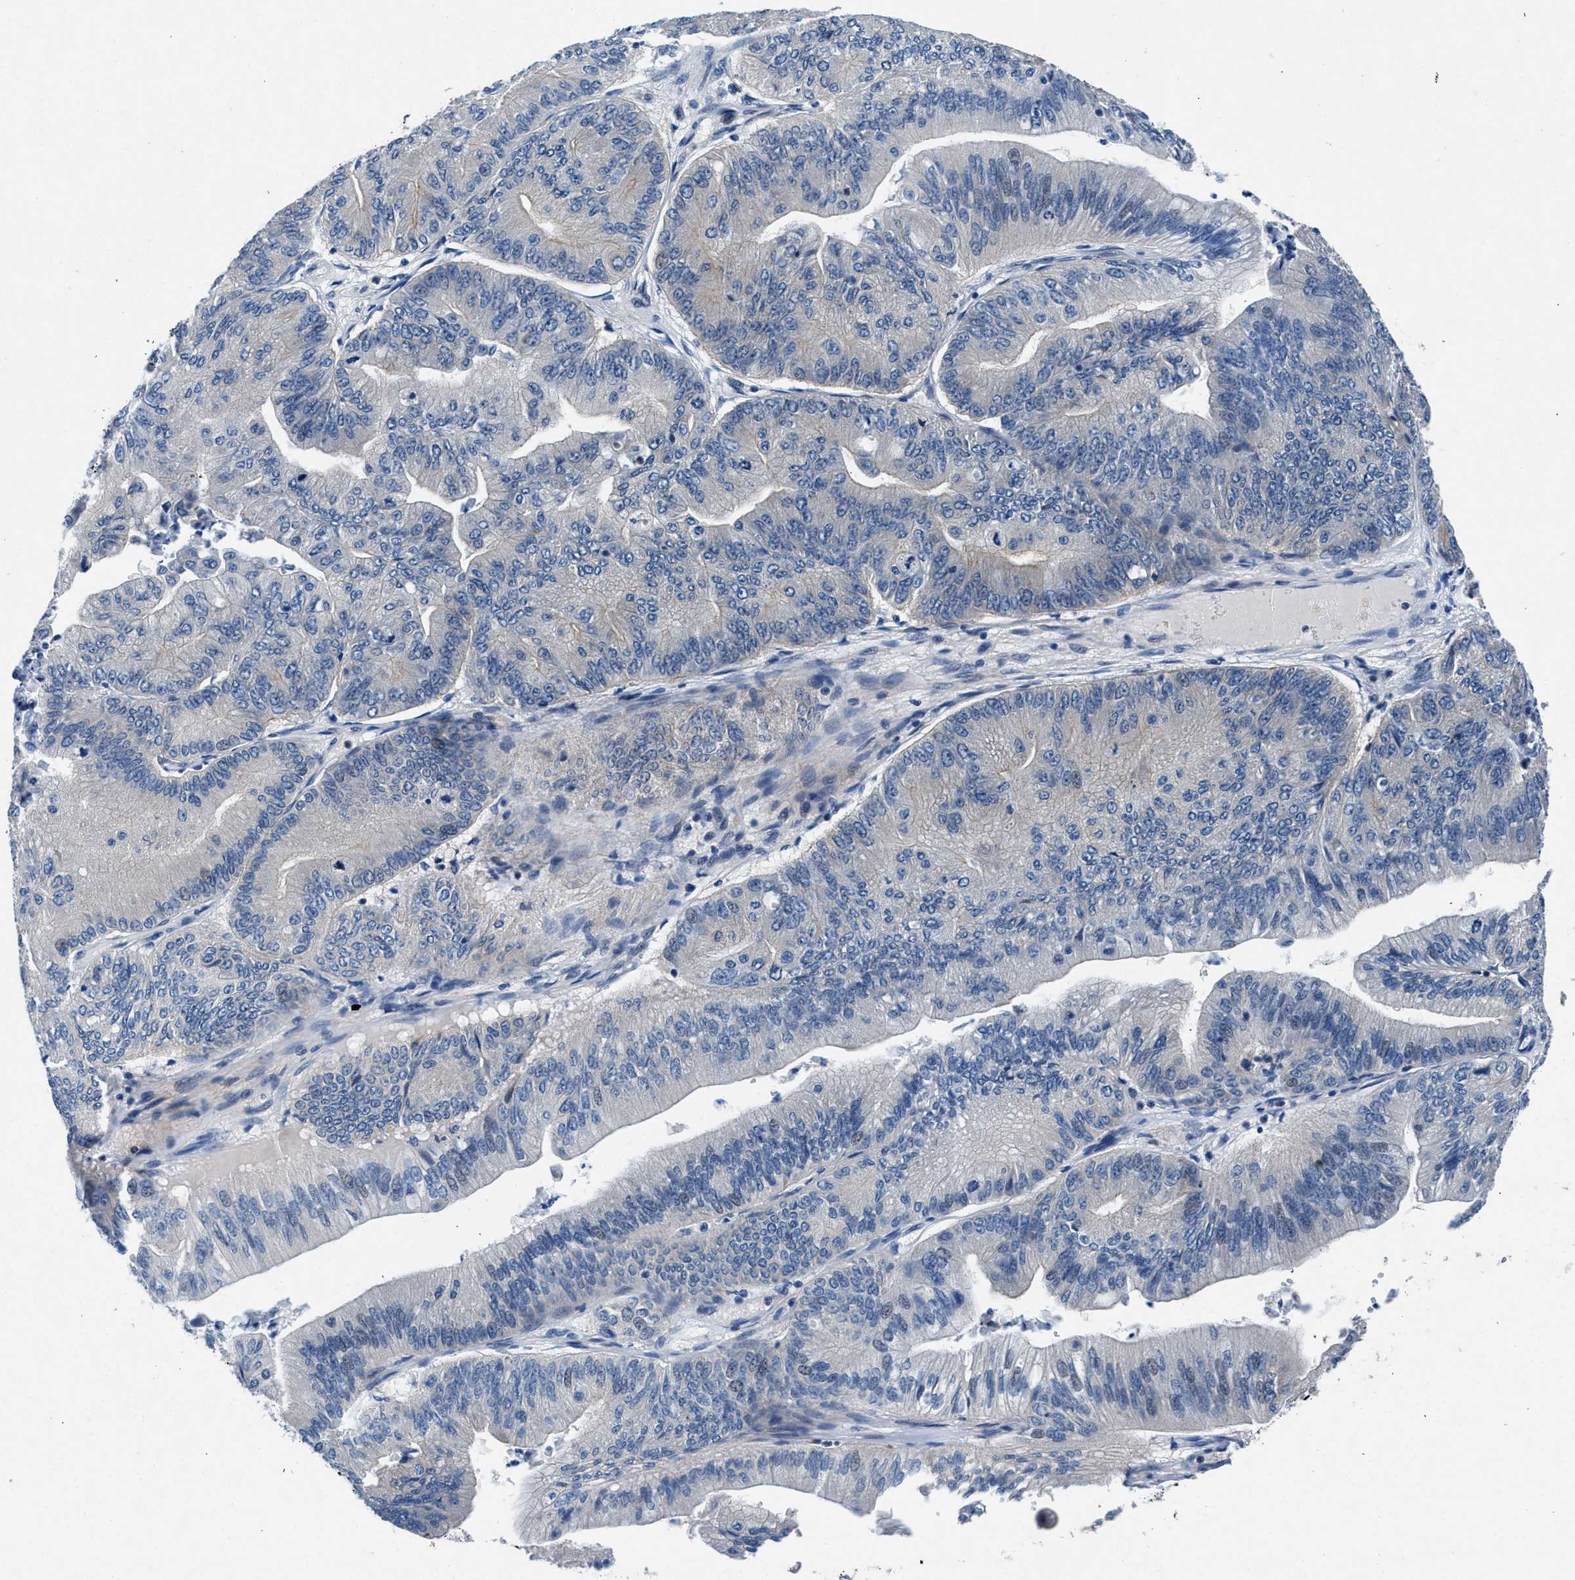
{"staining": {"intensity": "negative", "quantity": "none", "location": "none"}, "tissue": "ovarian cancer", "cell_type": "Tumor cells", "image_type": "cancer", "snomed": [{"axis": "morphology", "description": "Cystadenocarcinoma, mucinous, NOS"}, {"axis": "topography", "description": "Ovary"}], "caption": "Immunohistochemistry (IHC) of mucinous cystadenocarcinoma (ovarian) demonstrates no staining in tumor cells.", "gene": "COPS2", "patient": {"sex": "female", "age": 61}}